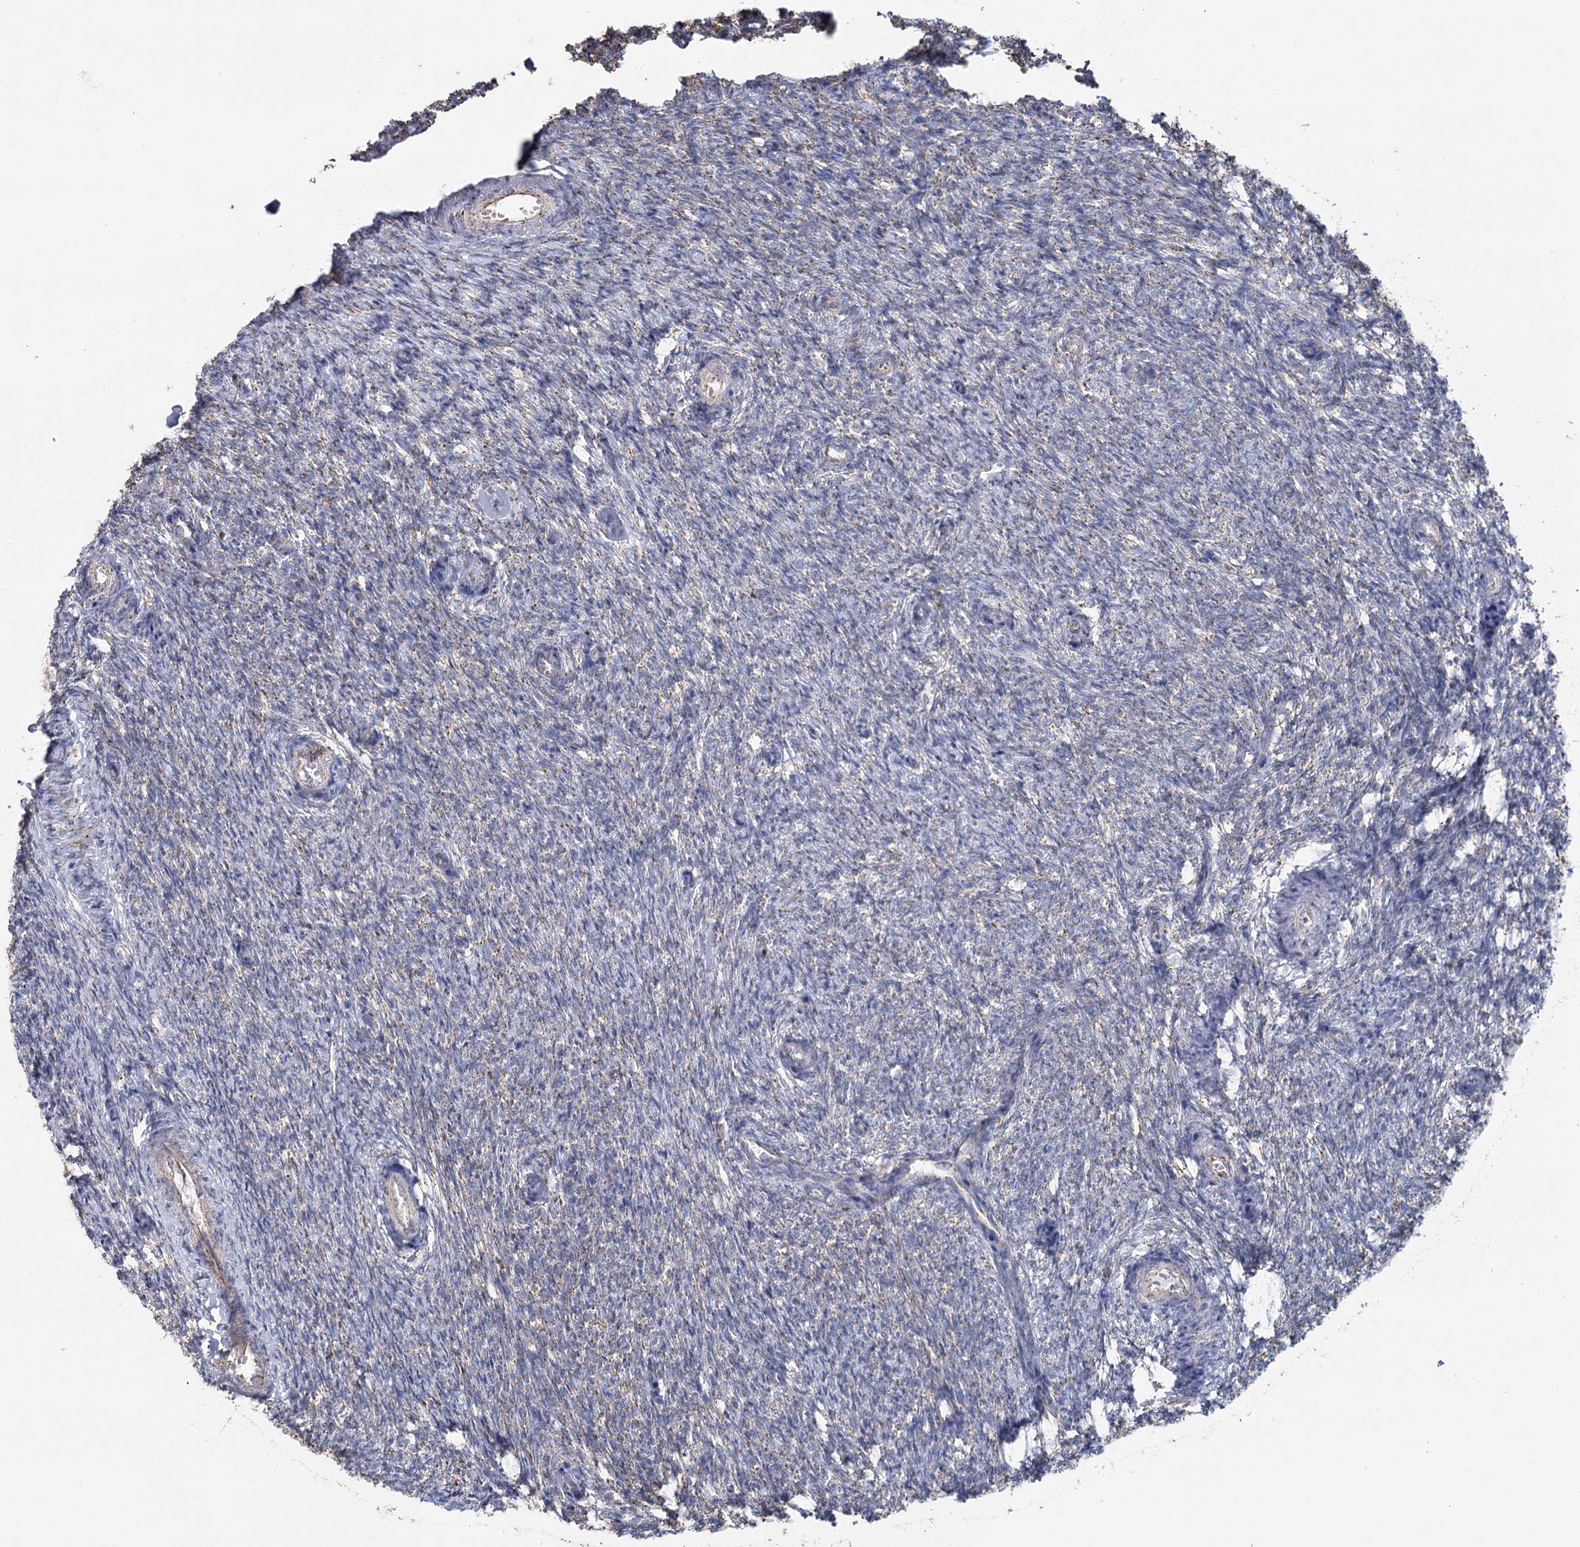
{"staining": {"intensity": "negative", "quantity": "none", "location": "none"}, "tissue": "ovary", "cell_type": "Ovarian stroma cells", "image_type": "normal", "snomed": [{"axis": "morphology", "description": "Normal tissue, NOS"}, {"axis": "topography", "description": "Ovary"}], "caption": "This is an IHC histopathology image of unremarkable human ovary. There is no staining in ovarian stroma cells.", "gene": "MRPL44", "patient": {"sex": "female", "age": 44}}